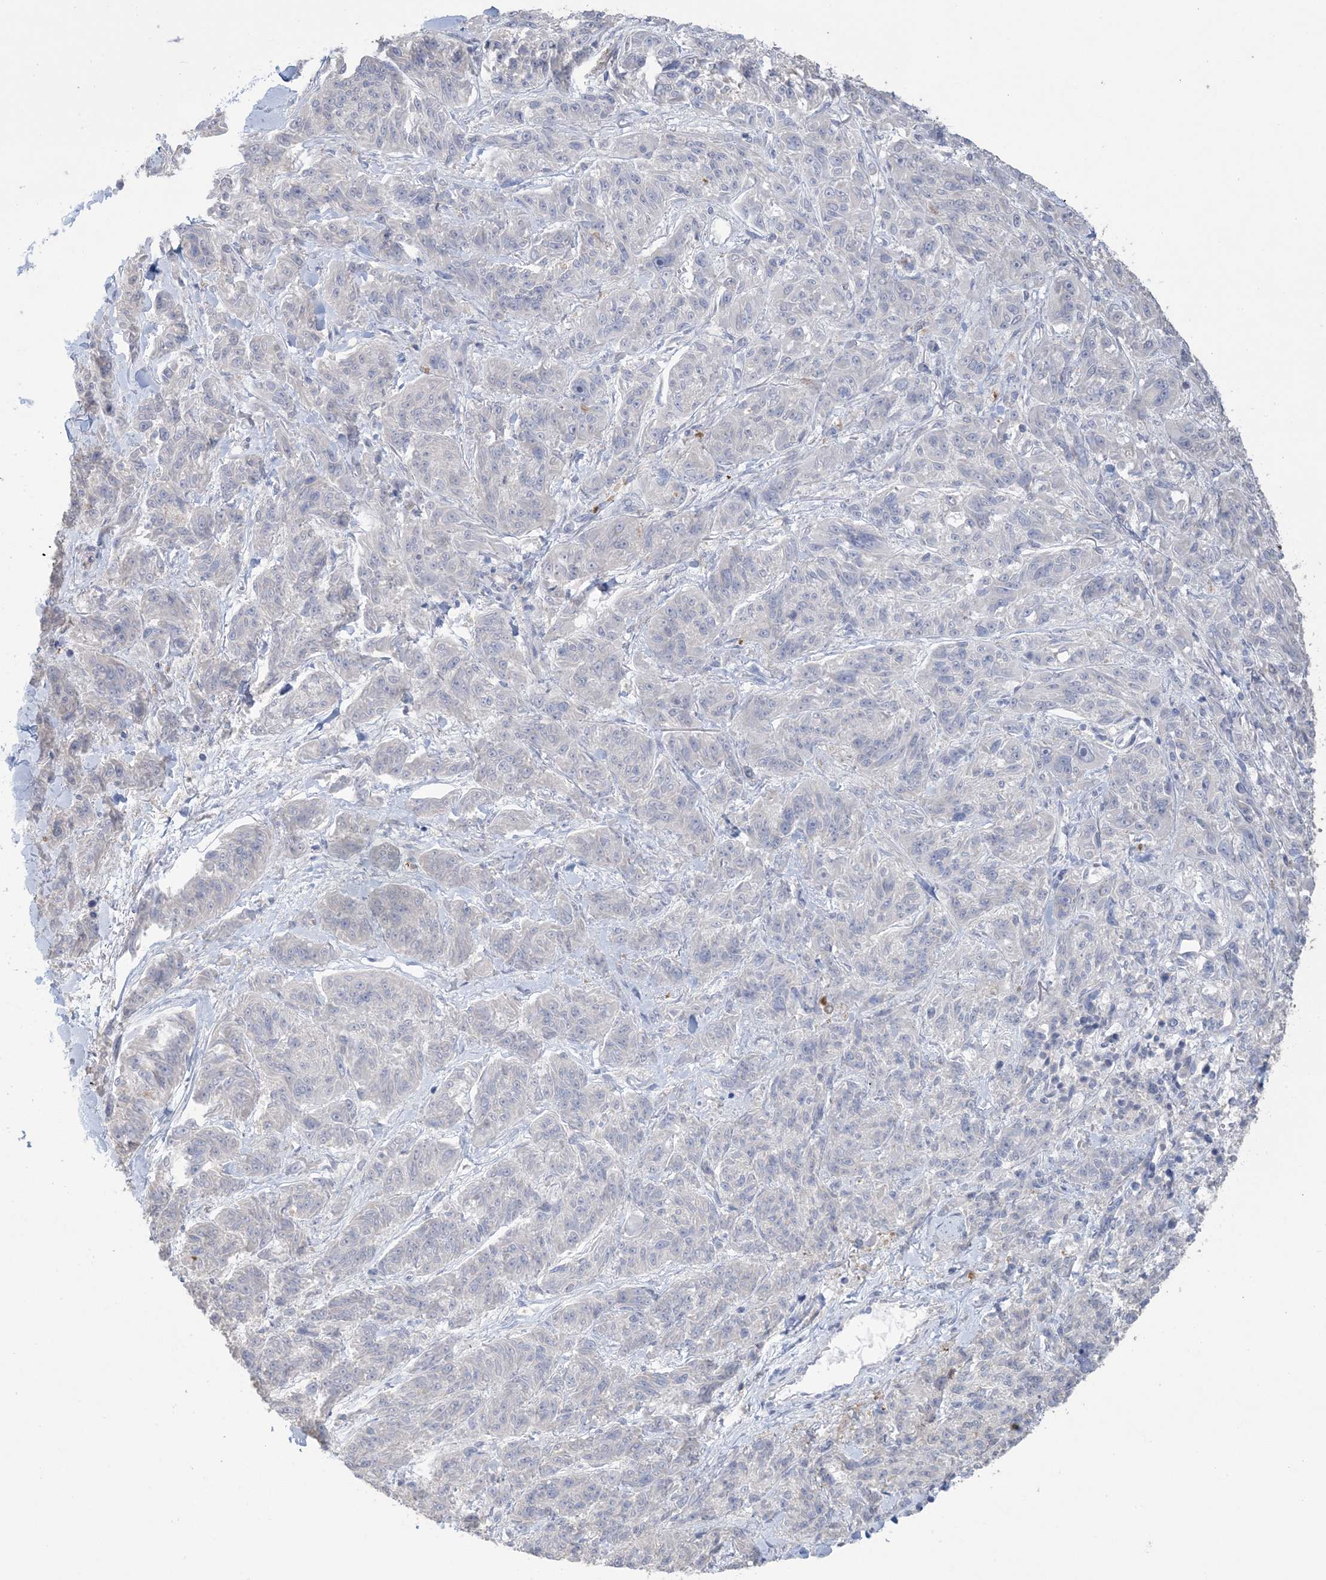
{"staining": {"intensity": "negative", "quantity": "none", "location": "none"}, "tissue": "melanoma", "cell_type": "Tumor cells", "image_type": "cancer", "snomed": [{"axis": "morphology", "description": "Malignant melanoma, NOS"}, {"axis": "topography", "description": "Skin"}], "caption": "High magnification brightfield microscopy of melanoma stained with DAB (brown) and counterstained with hematoxylin (blue): tumor cells show no significant positivity. (DAB immunohistochemistry with hematoxylin counter stain).", "gene": "HMGCS1", "patient": {"sex": "male", "age": 53}}